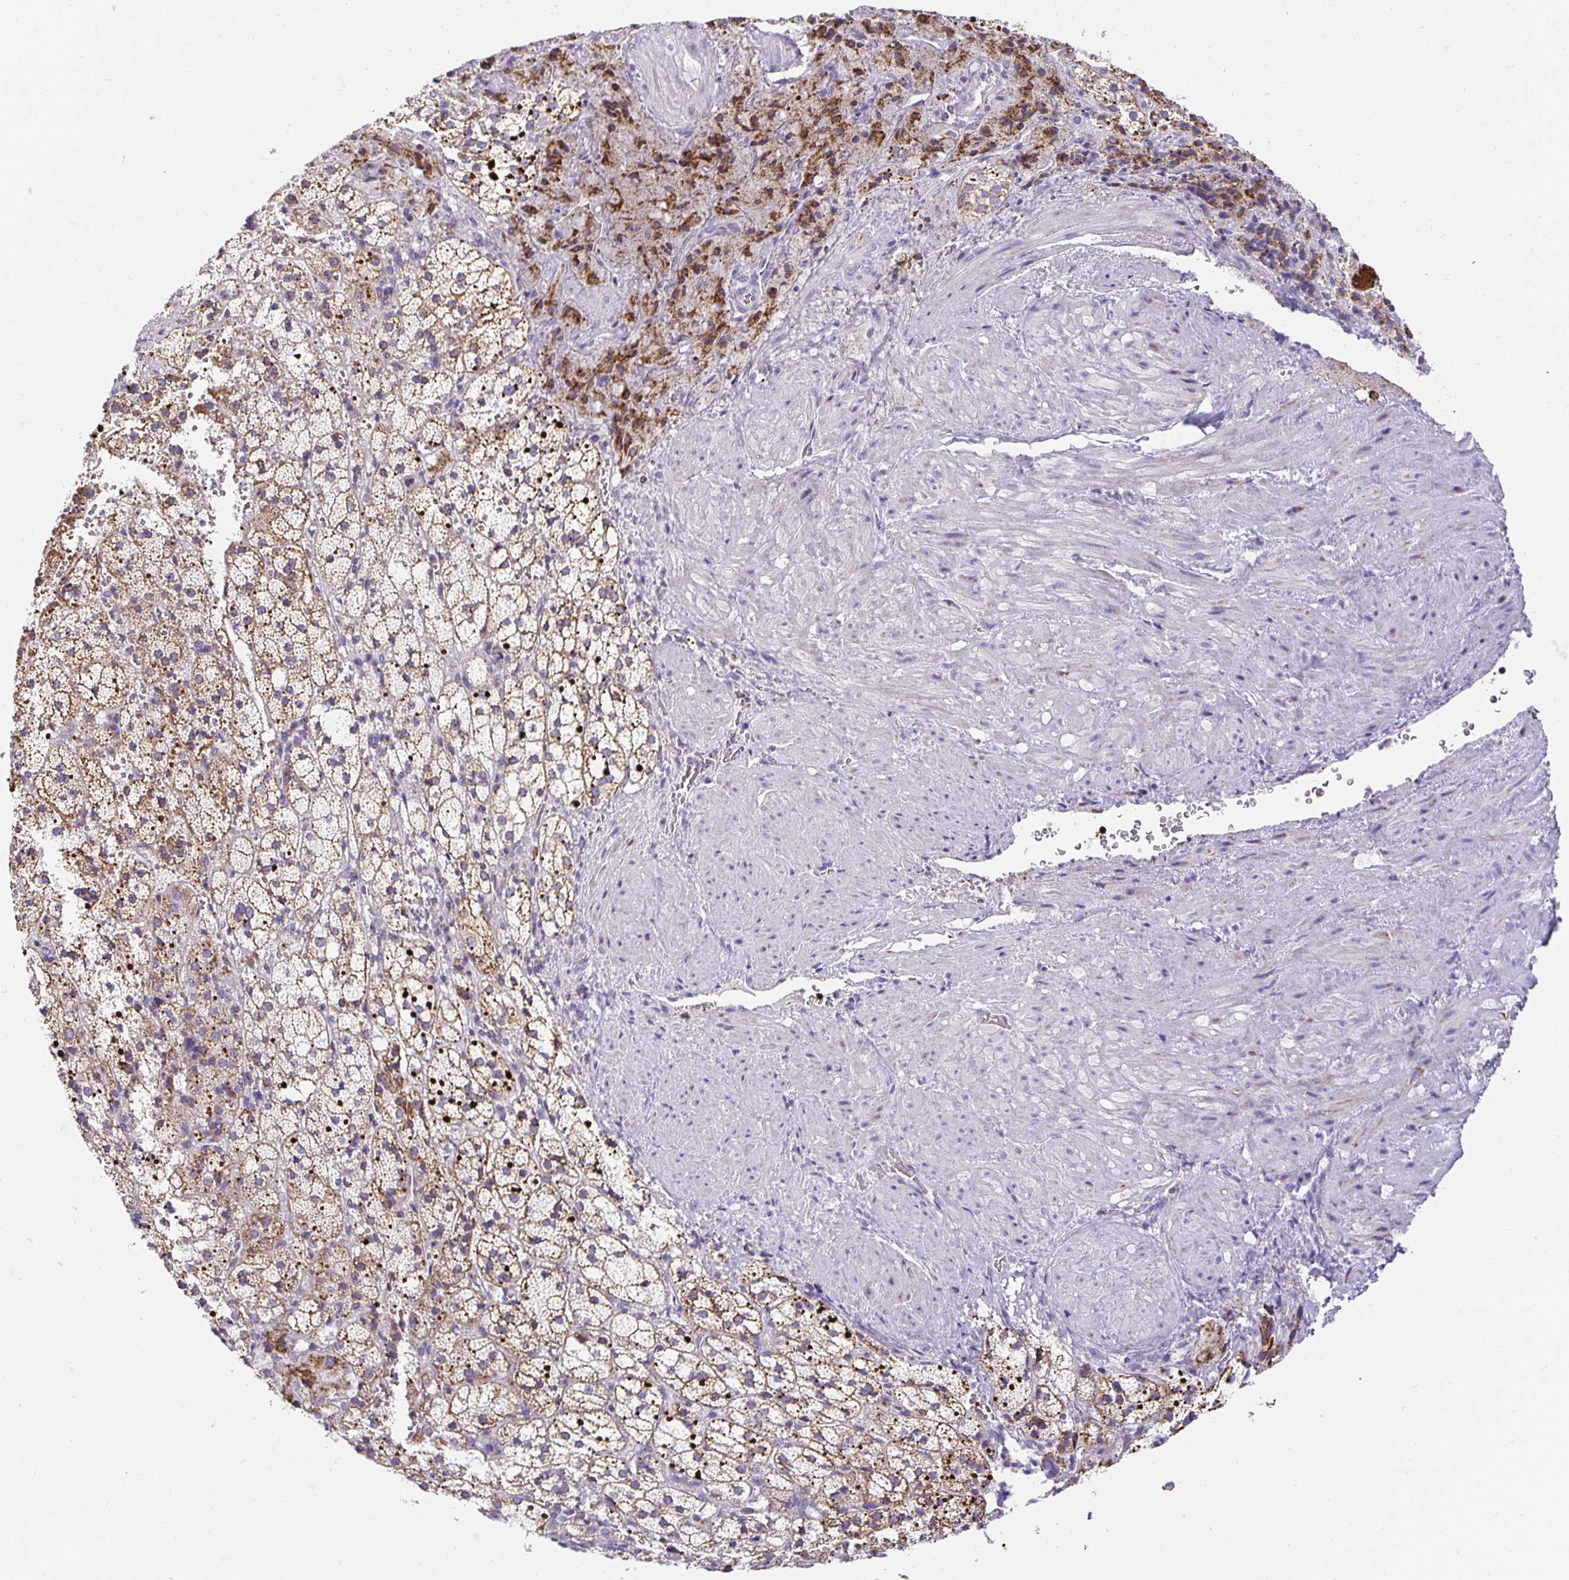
{"staining": {"intensity": "moderate", "quantity": ">75%", "location": "cytoplasmic/membranous"}, "tissue": "adrenal gland", "cell_type": "Glandular cells", "image_type": "normal", "snomed": [{"axis": "morphology", "description": "Normal tissue, NOS"}, {"axis": "topography", "description": "Adrenal gland"}], "caption": "High-magnification brightfield microscopy of normal adrenal gland stained with DAB (3,3'-diaminobenzidine) (brown) and counterstained with hematoxylin (blue). glandular cells exhibit moderate cytoplasmic/membranous positivity is seen in approximately>75% of cells. The protein of interest is shown in brown color, while the nuclei are stained blue.", "gene": "PLAAT2", "patient": {"sex": "male", "age": 53}}